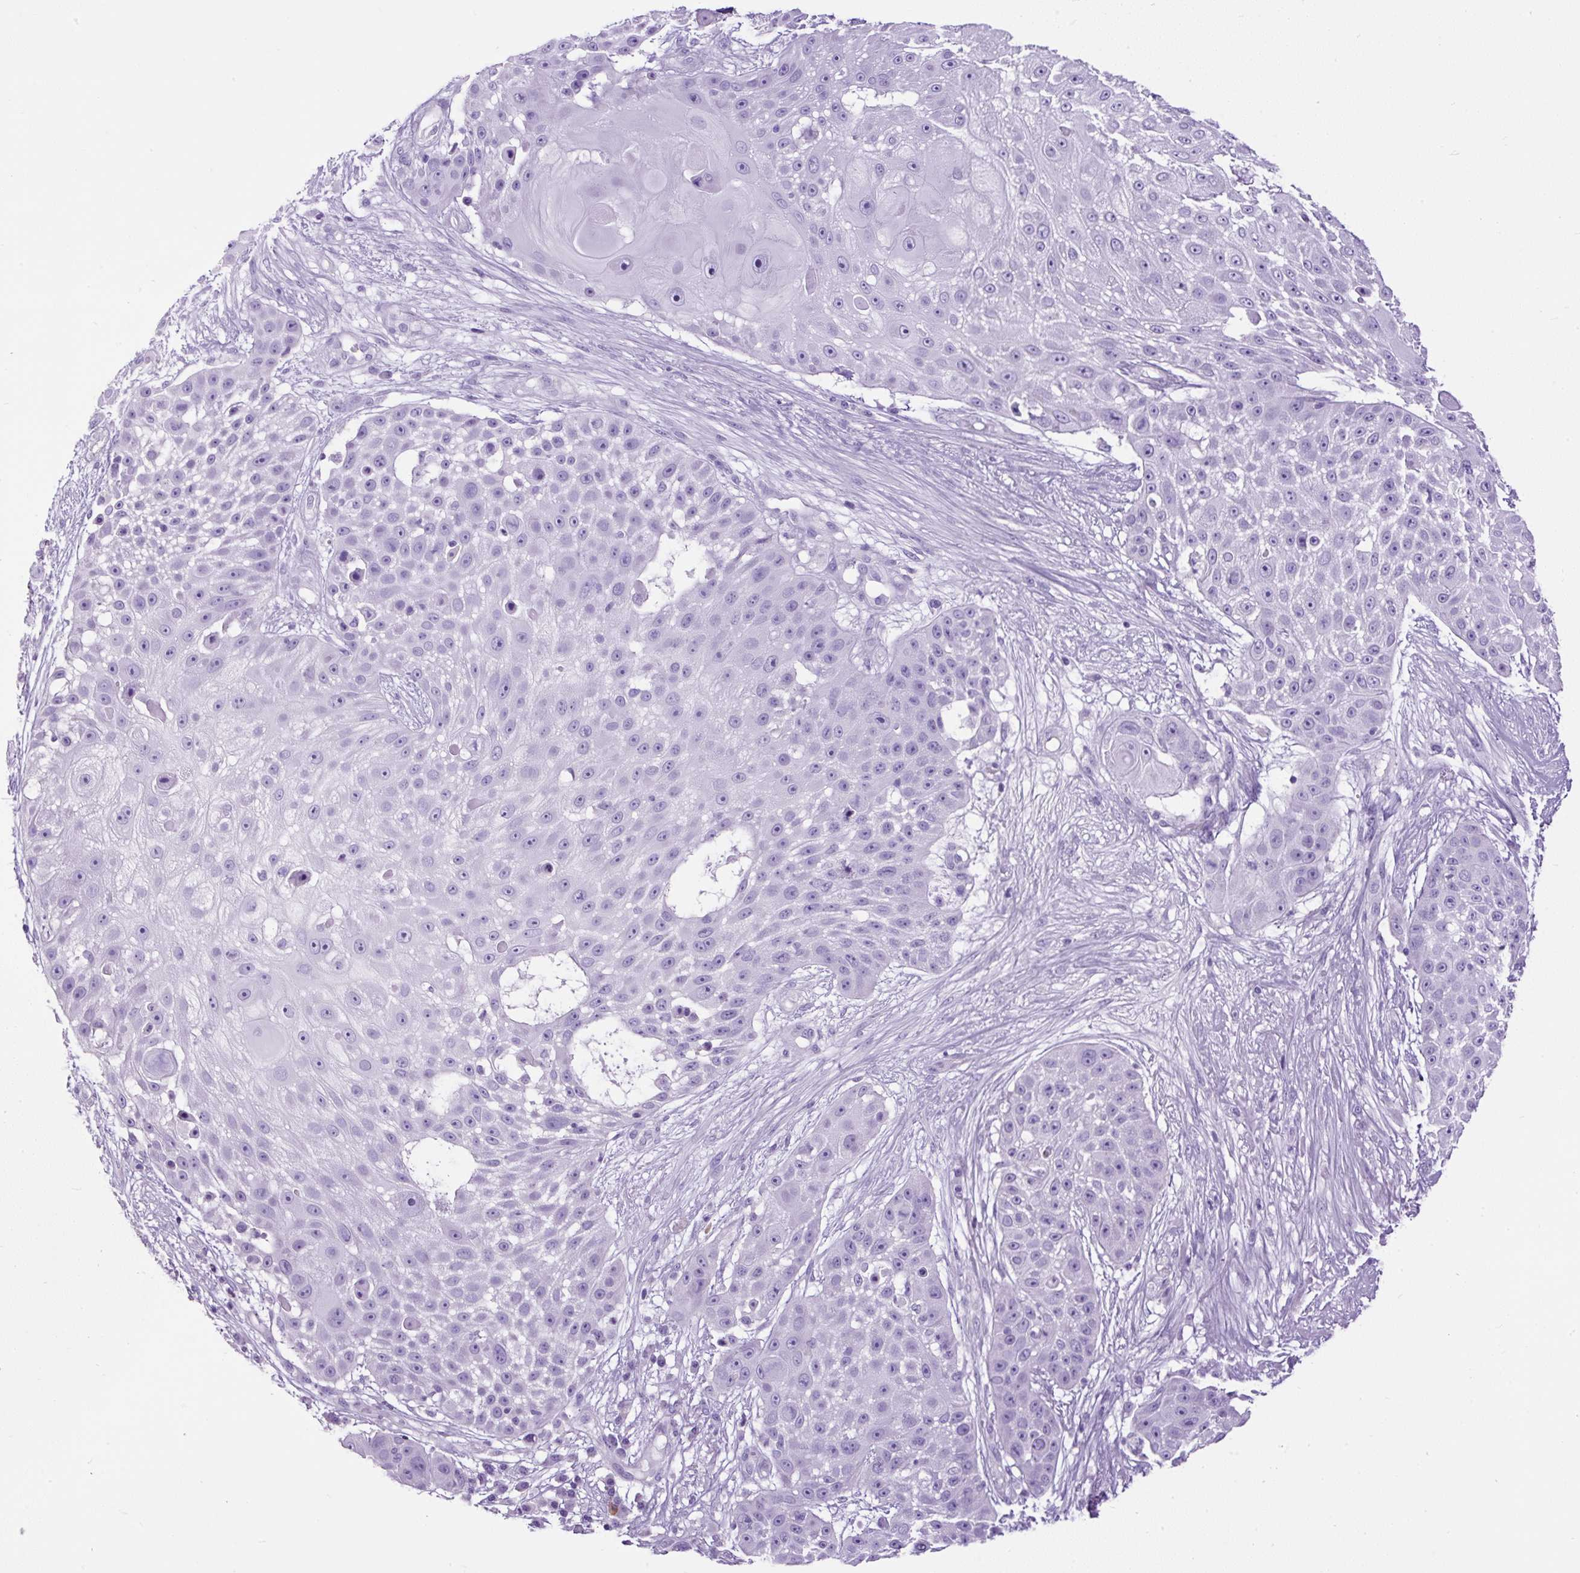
{"staining": {"intensity": "negative", "quantity": "none", "location": "none"}, "tissue": "skin cancer", "cell_type": "Tumor cells", "image_type": "cancer", "snomed": [{"axis": "morphology", "description": "Squamous cell carcinoma, NOS"}, {"axis": "topography", "description": "Skin"}], "caption": "A micrograph of skin squamous cell carcinoma stained for a protein displays no brown staining in tumor cells.", "gene": "PDIA2", "patient": {"sex": "female", "age": 86}}